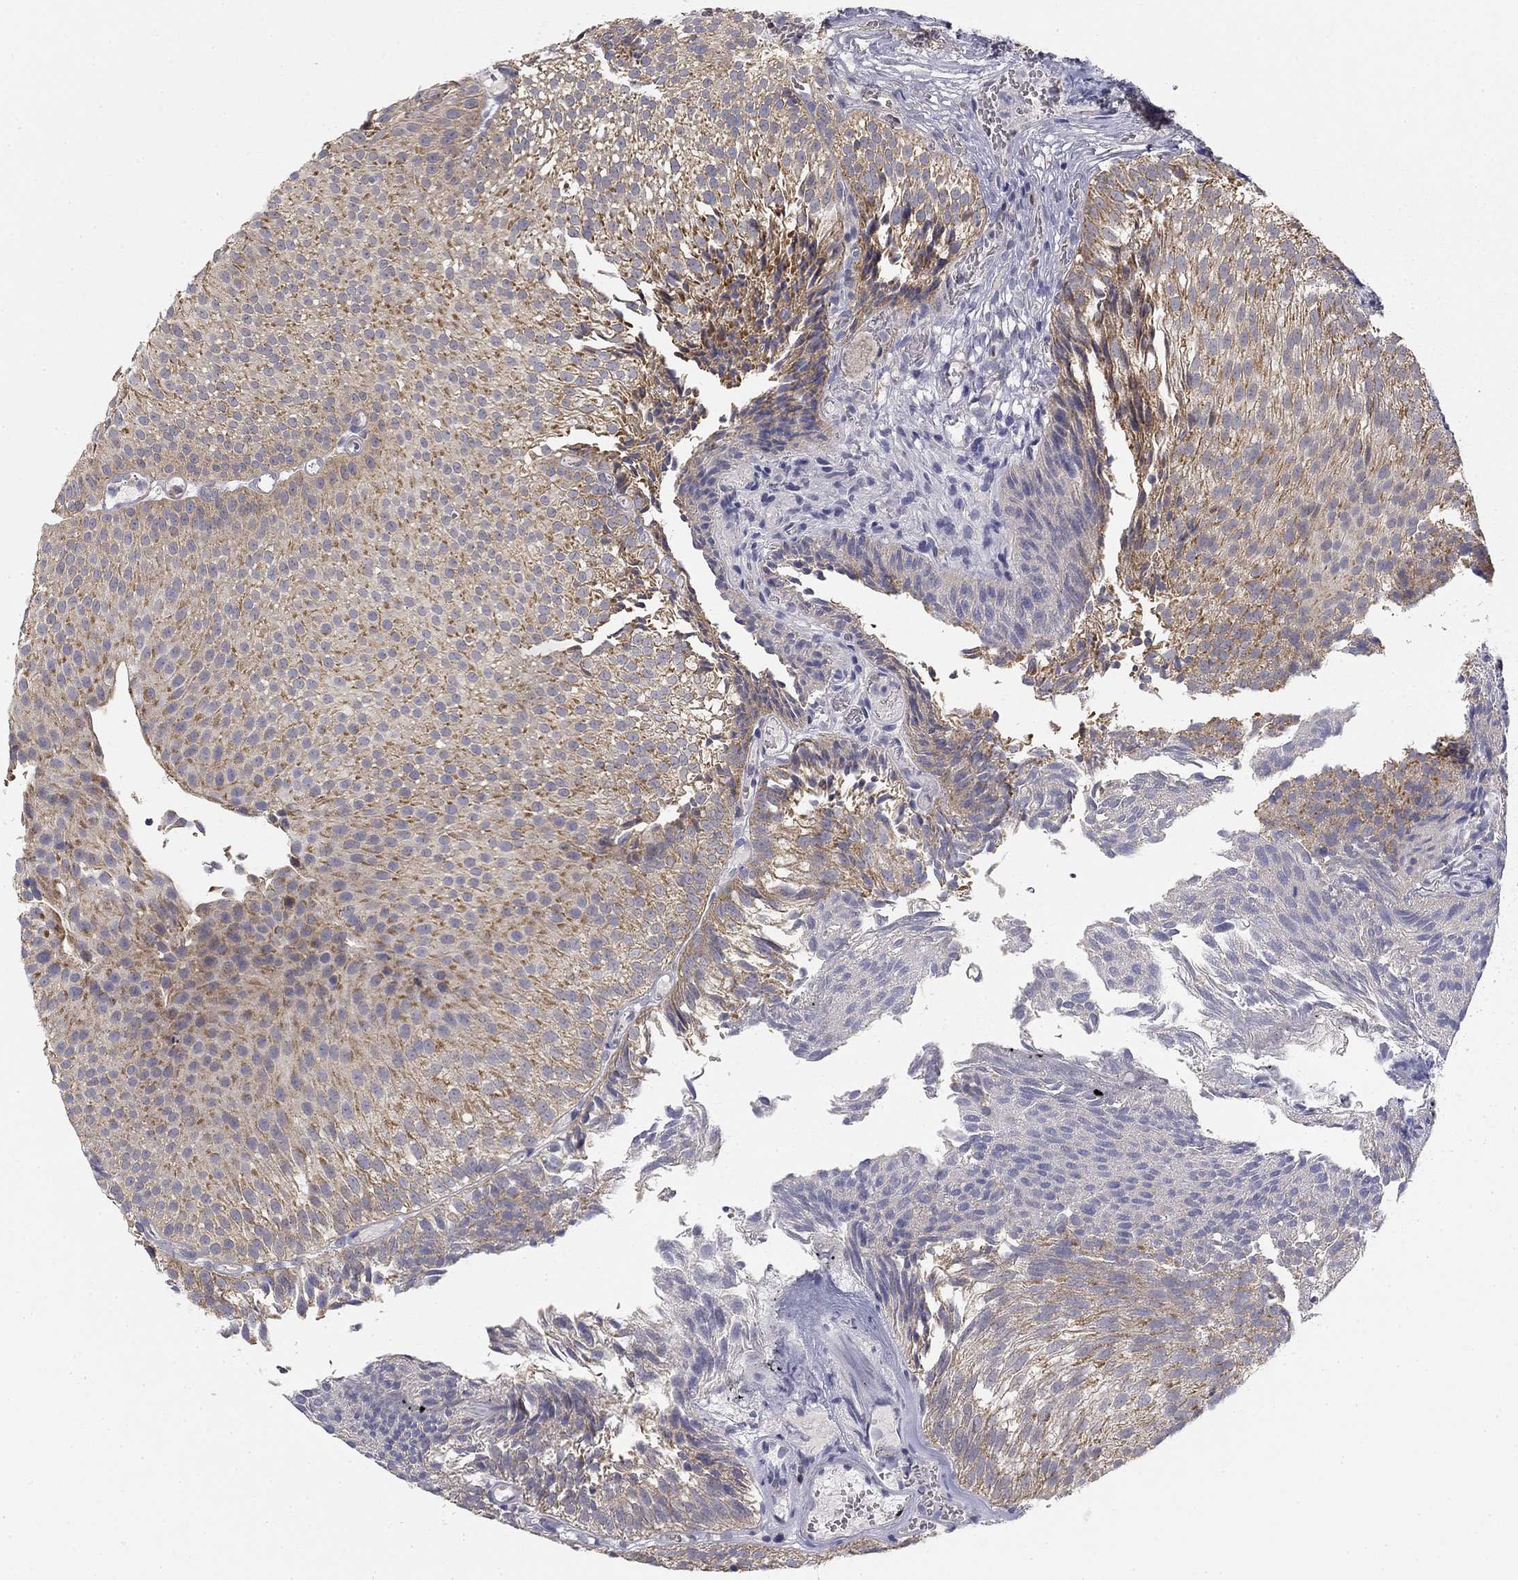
{"staining": {"intensity": "moderate", "quantity": "25%-75%", "location": "cytoplasmic/membranous"}, "tissue": "urothelial cancer", "cell_type": "Tumor cells", "image_type": "cancer", "snomed": [{"axis": "morphology", "description": "Urothelial carcinoma, Low grade"}, {"axis": "topography", "description": "Urinary bladder"}], "caption": "Brown immunohistochemical staining in human urothelial cancer shows moderate cytoplasmic/membranous positivity in about 25%-75% of tumor cells.", "gene": "SLC2A9", "patient": {"sex": "male", "age": 65}}